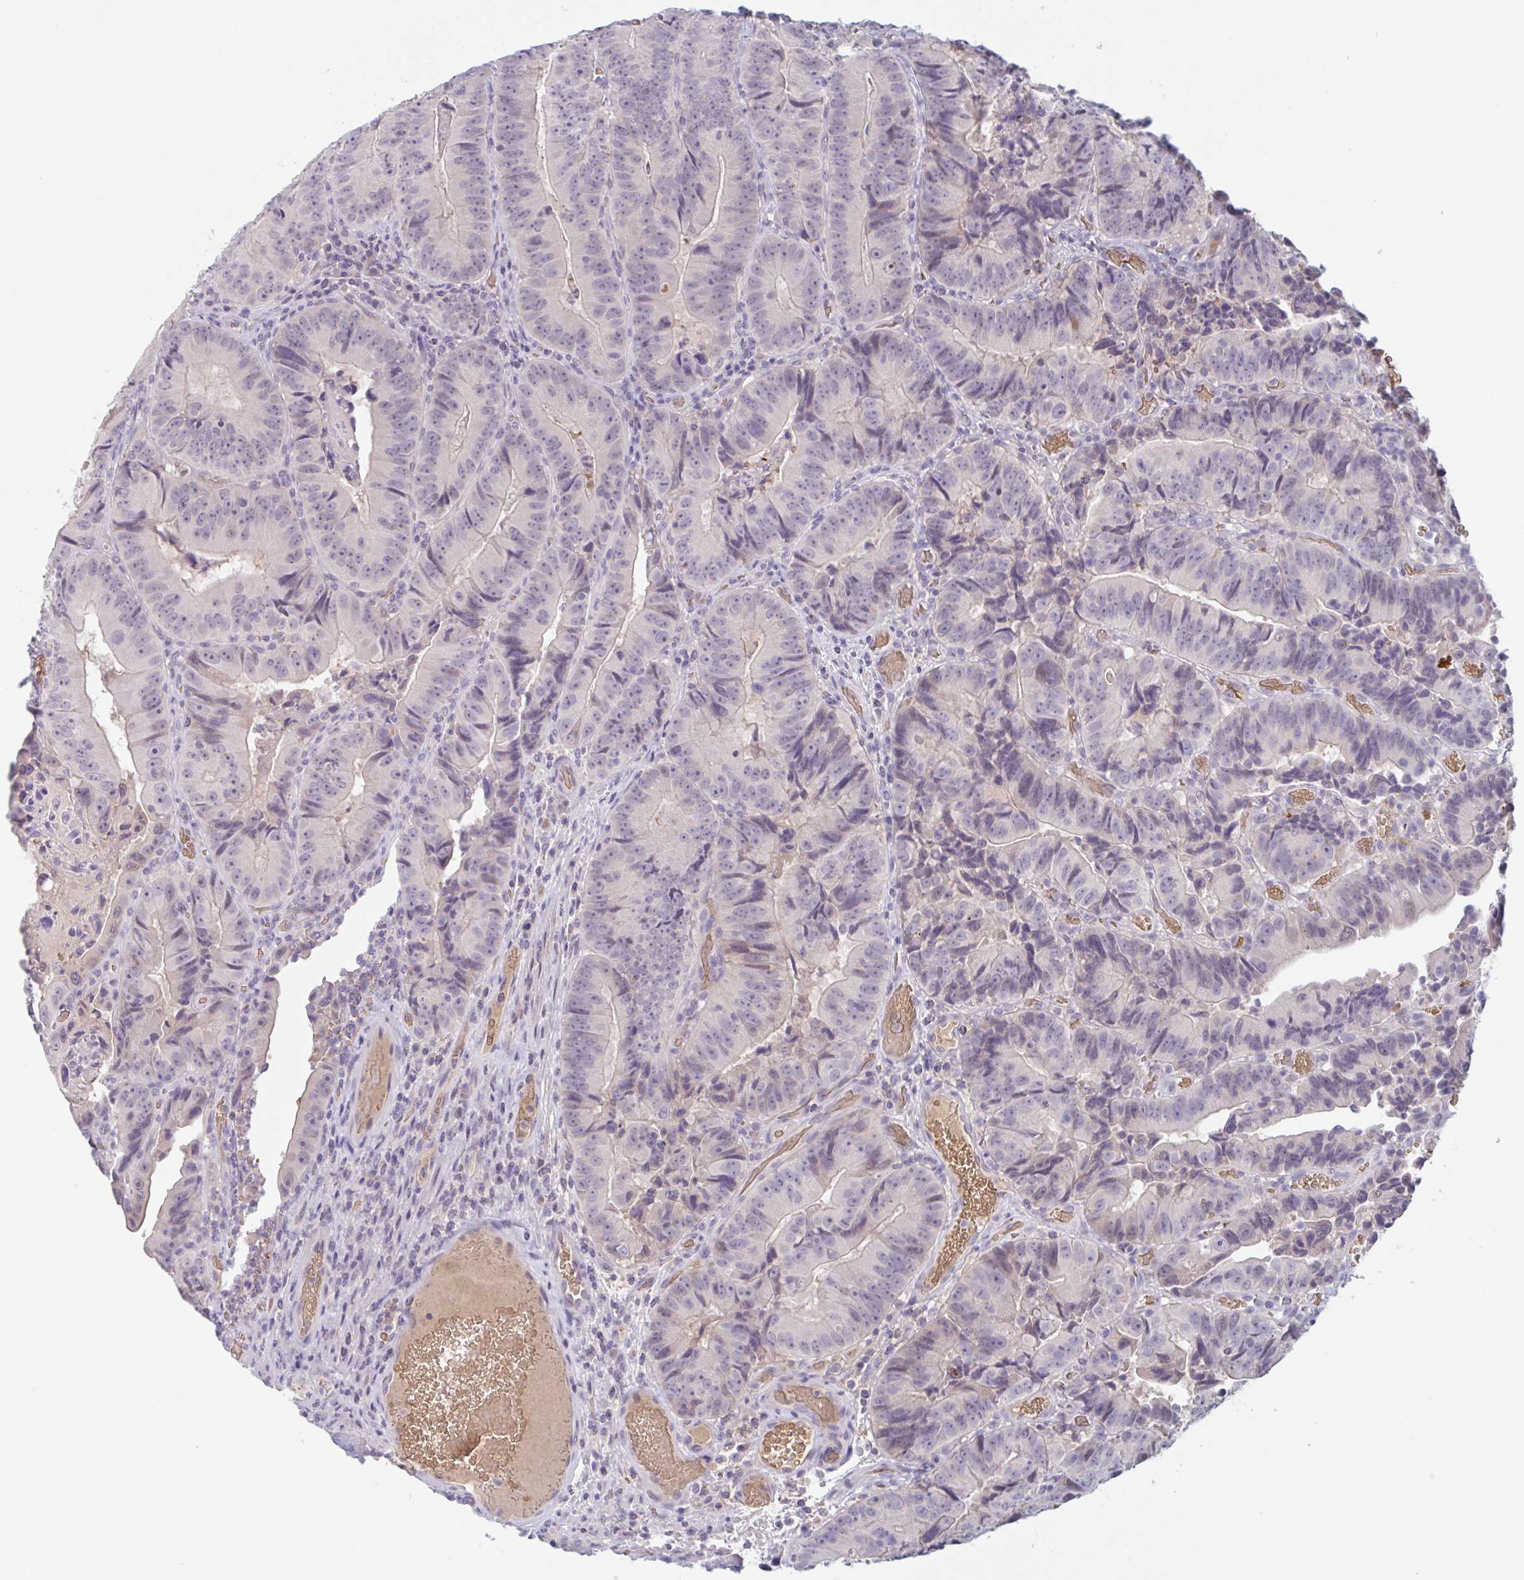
{"staining": {"intensity": "negative", "quantity": "none", "location": "none"}, "tissue": "colorectal cancer", "cell_type": "Tumor cells", "image_type": "cancer", "snomed": [{"axis": "morphology", "description": "Adenocarcinoma, NOS"}, {"axis": "topography", "description": "Colon"}], "caption": "The photomicrograph demonstrates no significant positivity in tumor cells of adenocarcinoma (colorectal).", "gene": "RHAG", "patient": {"sex": "female", "age": 86}}